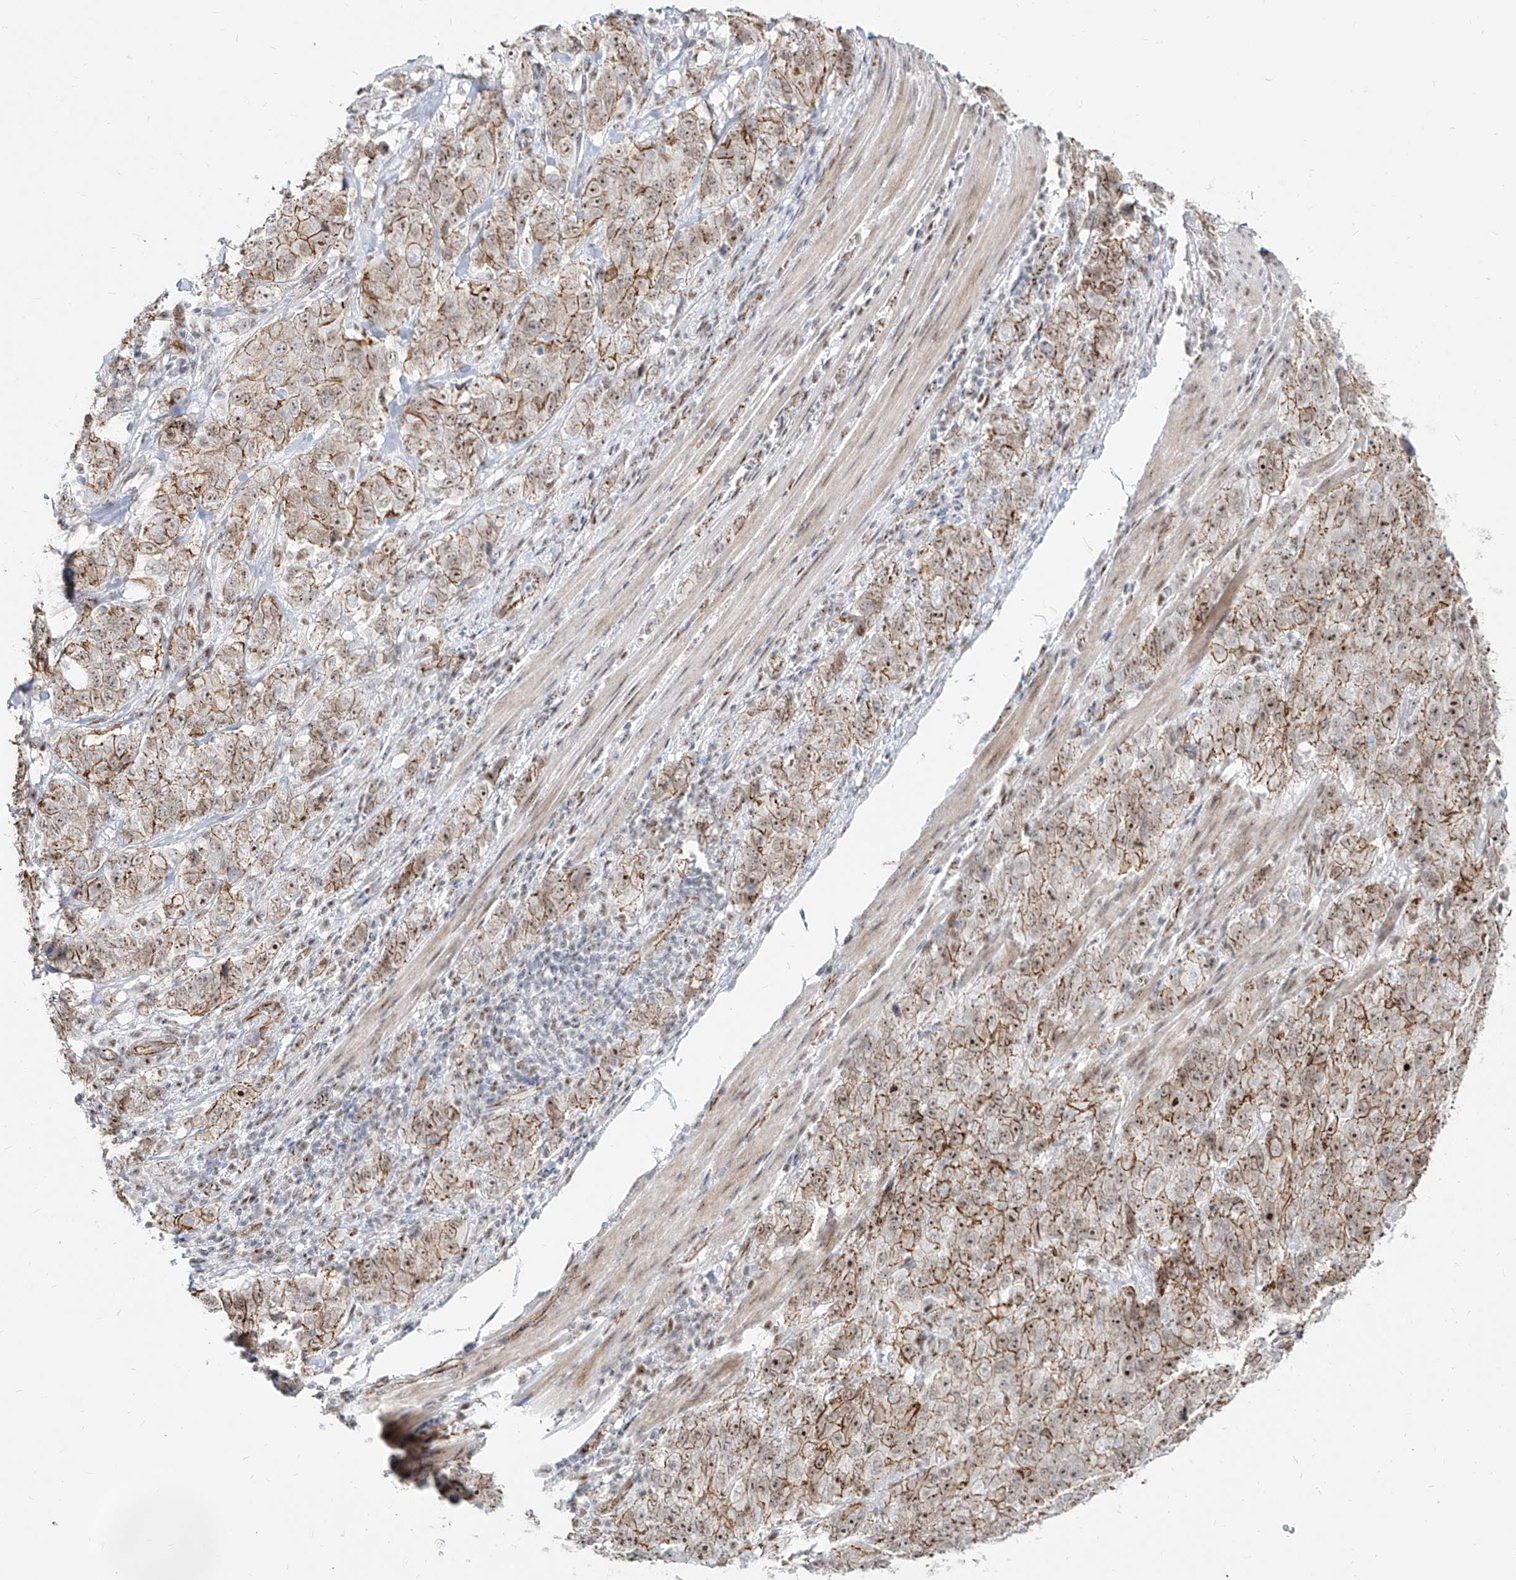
{"staining": {"intensity": "moderate", "quantity": ">75%", "location": "cytoplasmic/membranous,nuclear"}, "tissue": "stomach cancer", "cell_type": "Tumor cells", "image_type": "cancer", "snomed": [{"axis": "morphology", "description": "Adenocarcinoma, NOS"}, {"axis": "topography", "description": "Stomach"}], "caption": "IHC micrograph of neoplastic tissue: stomach cancer (adenocarcinoma) stained using immunohistochemistry shows medium levels of moderate protein expression localized specifically in the cytoplasmic/membranous and nuclear of tumor cells, appearing as a cytoplasmic/membranous and nuclear brown color.", "gene": "ZNF710", "patient": {"sex": "male", "age": 48}}